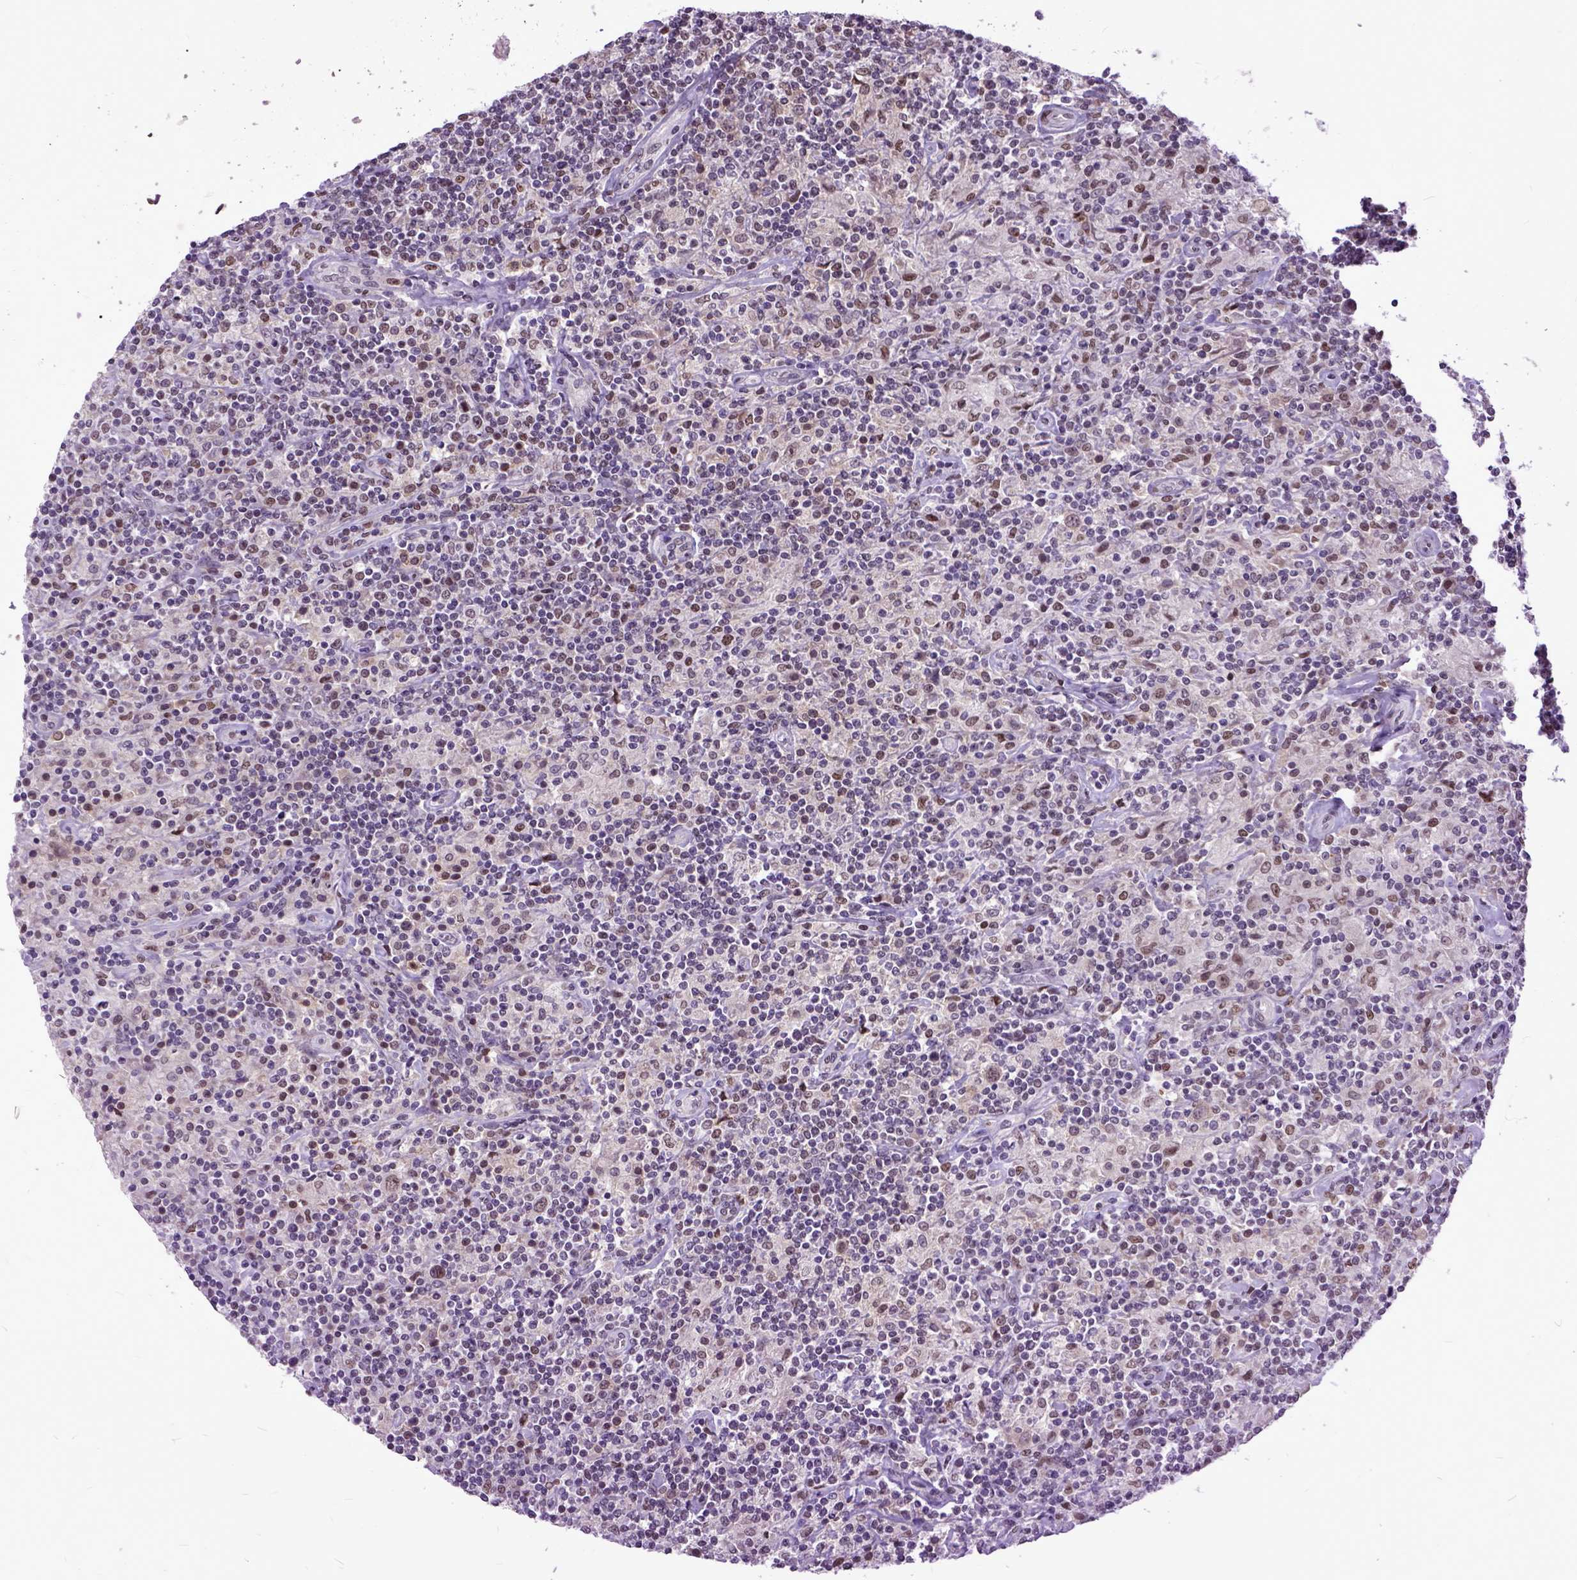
{"staining": {"intensity": "moderate", "quantity": ">75%", "location": "nuclear"}, "tissue": "lymphoma", "cell_type": "Tumor cells", "image_type": "cancer", "snomed": [{"axis": "morphology", "description": "Hodgkin's disease, NOS"}, {"axis": "topography", "description": "Lymph node"}], "caption": "Tumor cells show moderate nuclear expression in about >75% of cells in lymphoma. The protein of interest is shown in brown color, while the nuclei are stained blue.", "gene": "RCC2", "patient": {"sex": "male", "age": 70}}